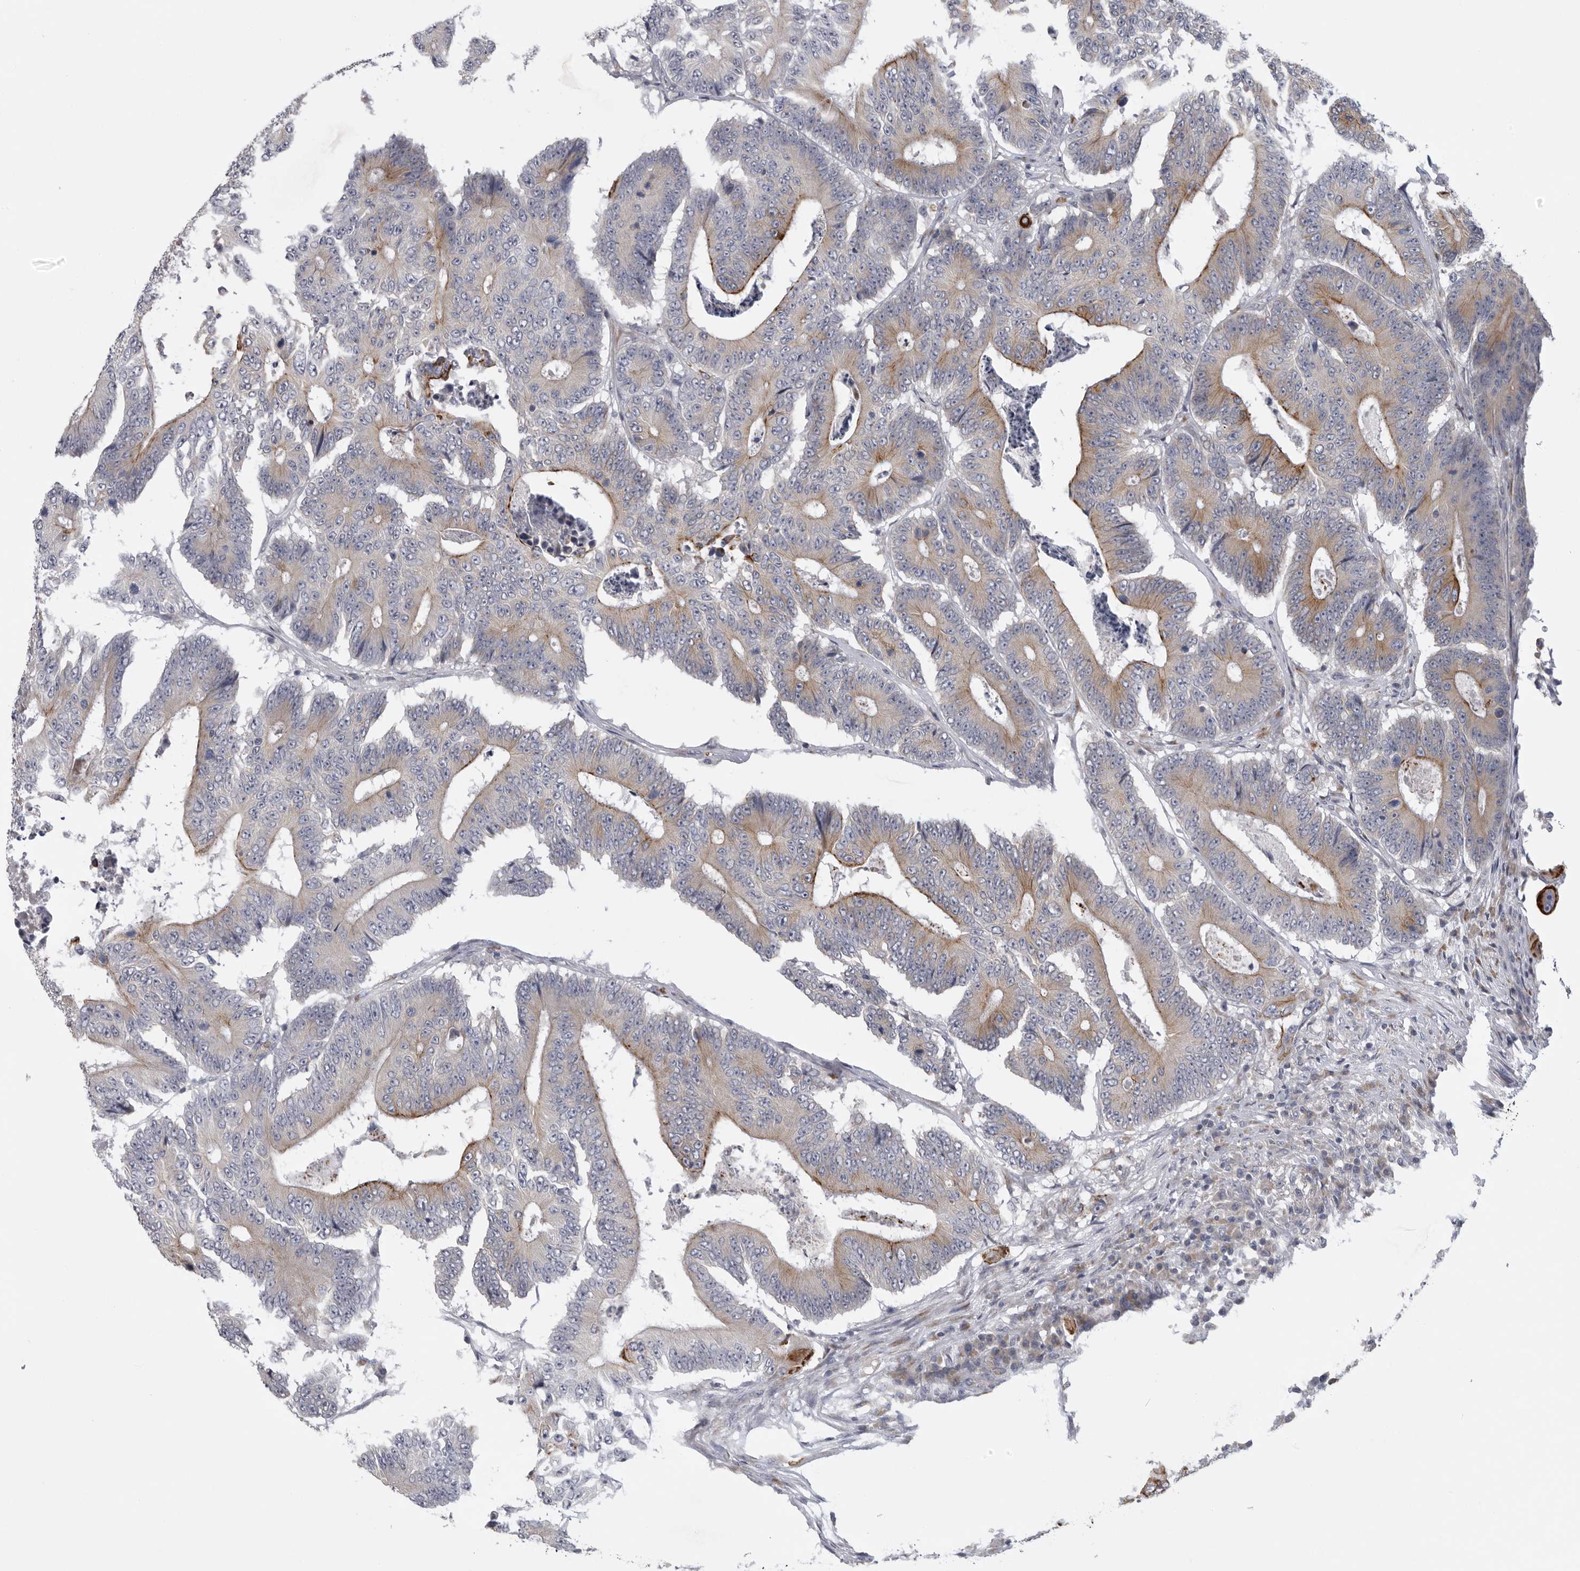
{"staining": {"intensity": "moderate", "quantity": "25%-75%", "location": "cytoplasmic/membranous"}, "tissue": "colorectal cancer", "cell_type": "Tumor cells", "image_type": "cancer", "snomed": [{"axis": "morphology", "description": "Adenocarcinoma, NOS"}, {"axis": "topography", "description": "Colon"}], "caption": "Colorectal cancer (adenocarcinoma) stained with DAB immunohistochemistry demonstrates medium levels of moderate cytoplasmic/membranous positivity in about 25%-75% of tumor cells. (DAB (3,3'-diaminobenzidine) IHC, brown staining for protein, blue staining for nuclei).", "gene": "USP24", "patient": {"sex": "male", "age": 83}}